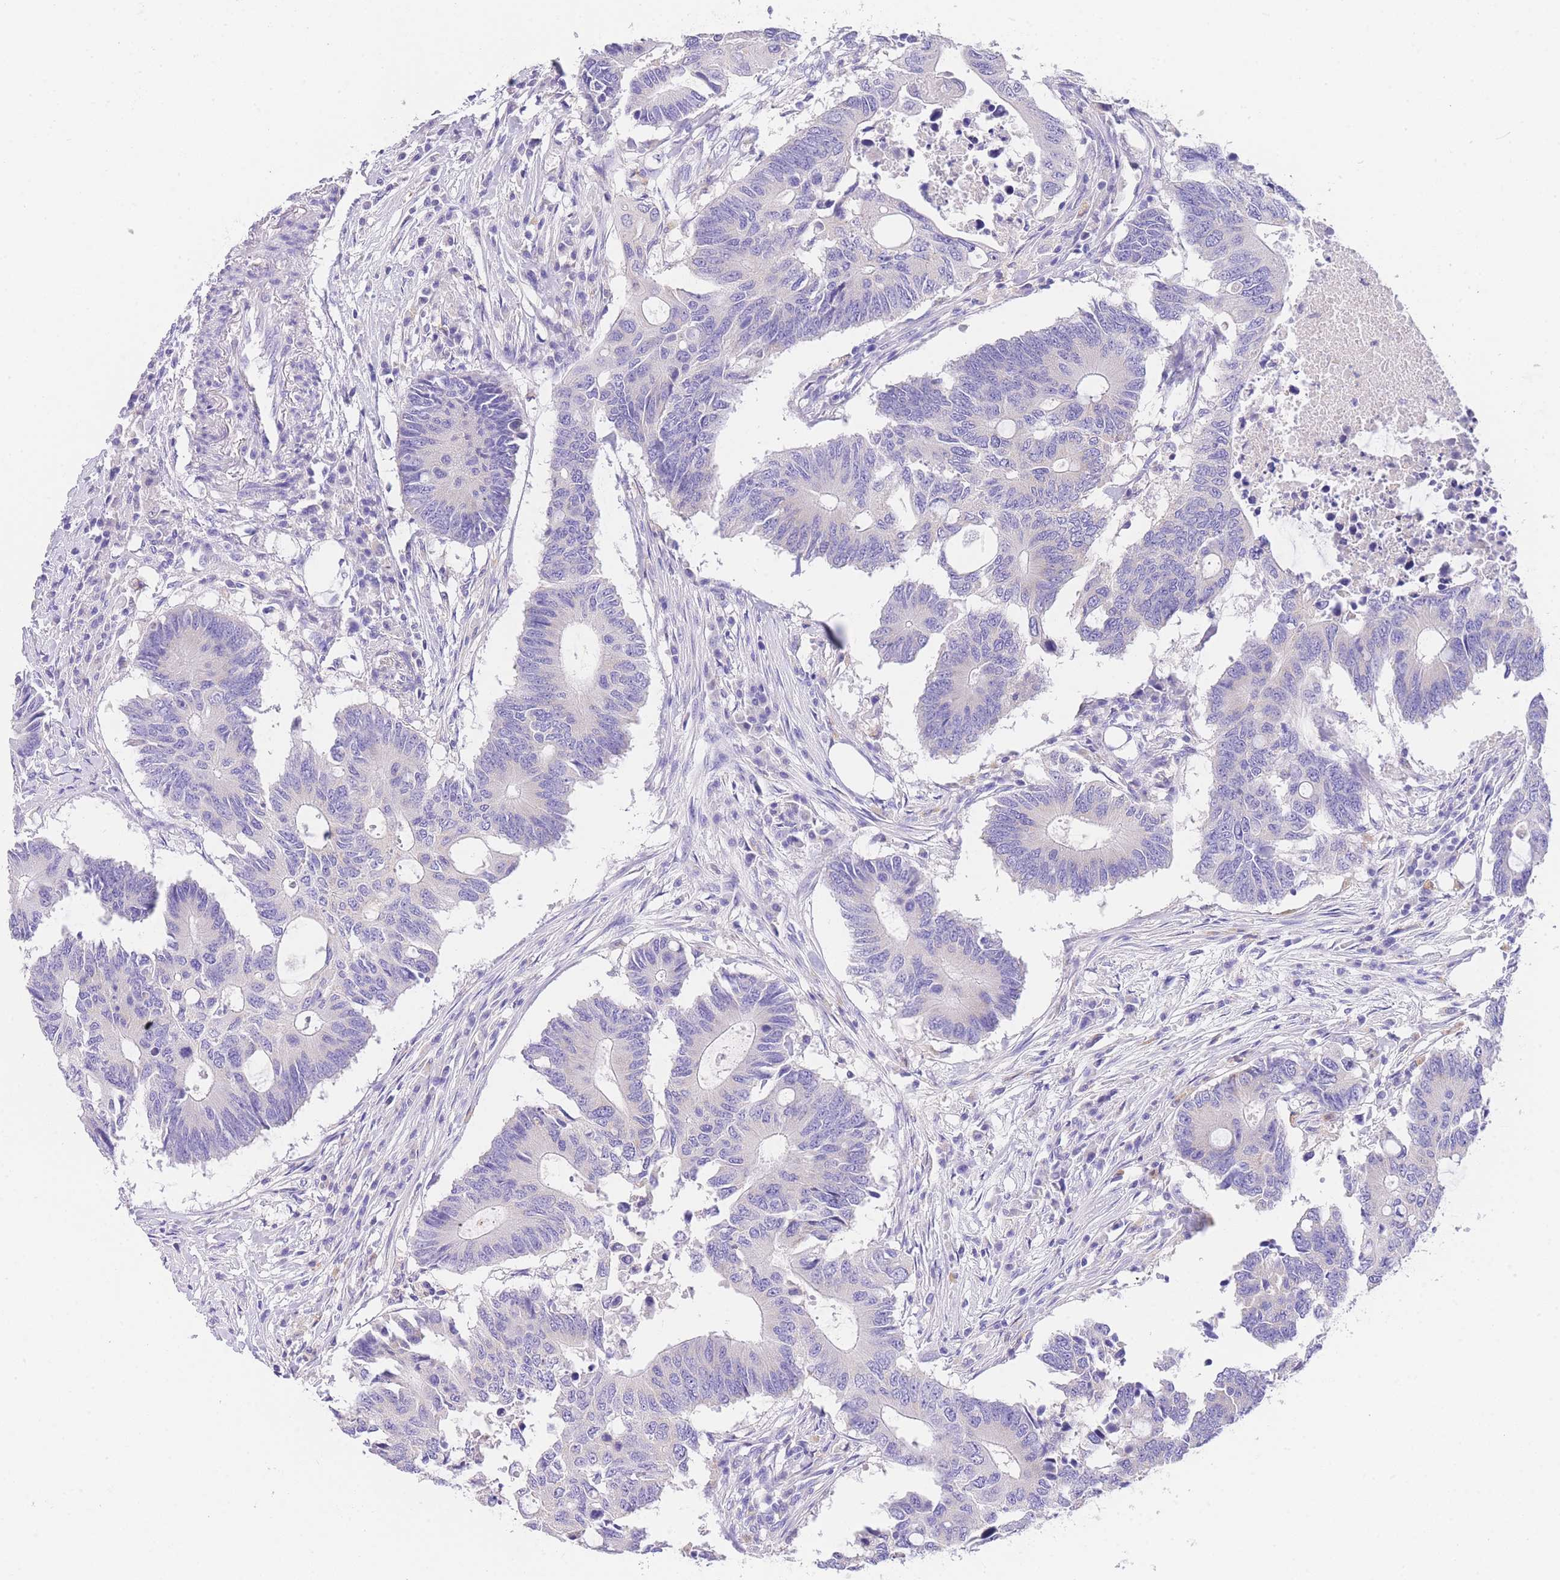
{"staining": {"intensity": "negative", "quantity": "none", "location": "none"}, "tissue": "colorectal cancer", "cell_type": "Tumor cells", "image_type": "cancer", "snomed": [{"axis": "morphology", "description": "Adenocarcinoma, NOS"}, {"axis": "topography", "description": "Colon"}], "caption": "Human adenocarcinoma (colorectal) stained for a protein using immunohistochemistry exhibits no expression in tumor cells.", "gene": "EPN2", "patient": {"sex": "male", "age": 71}}